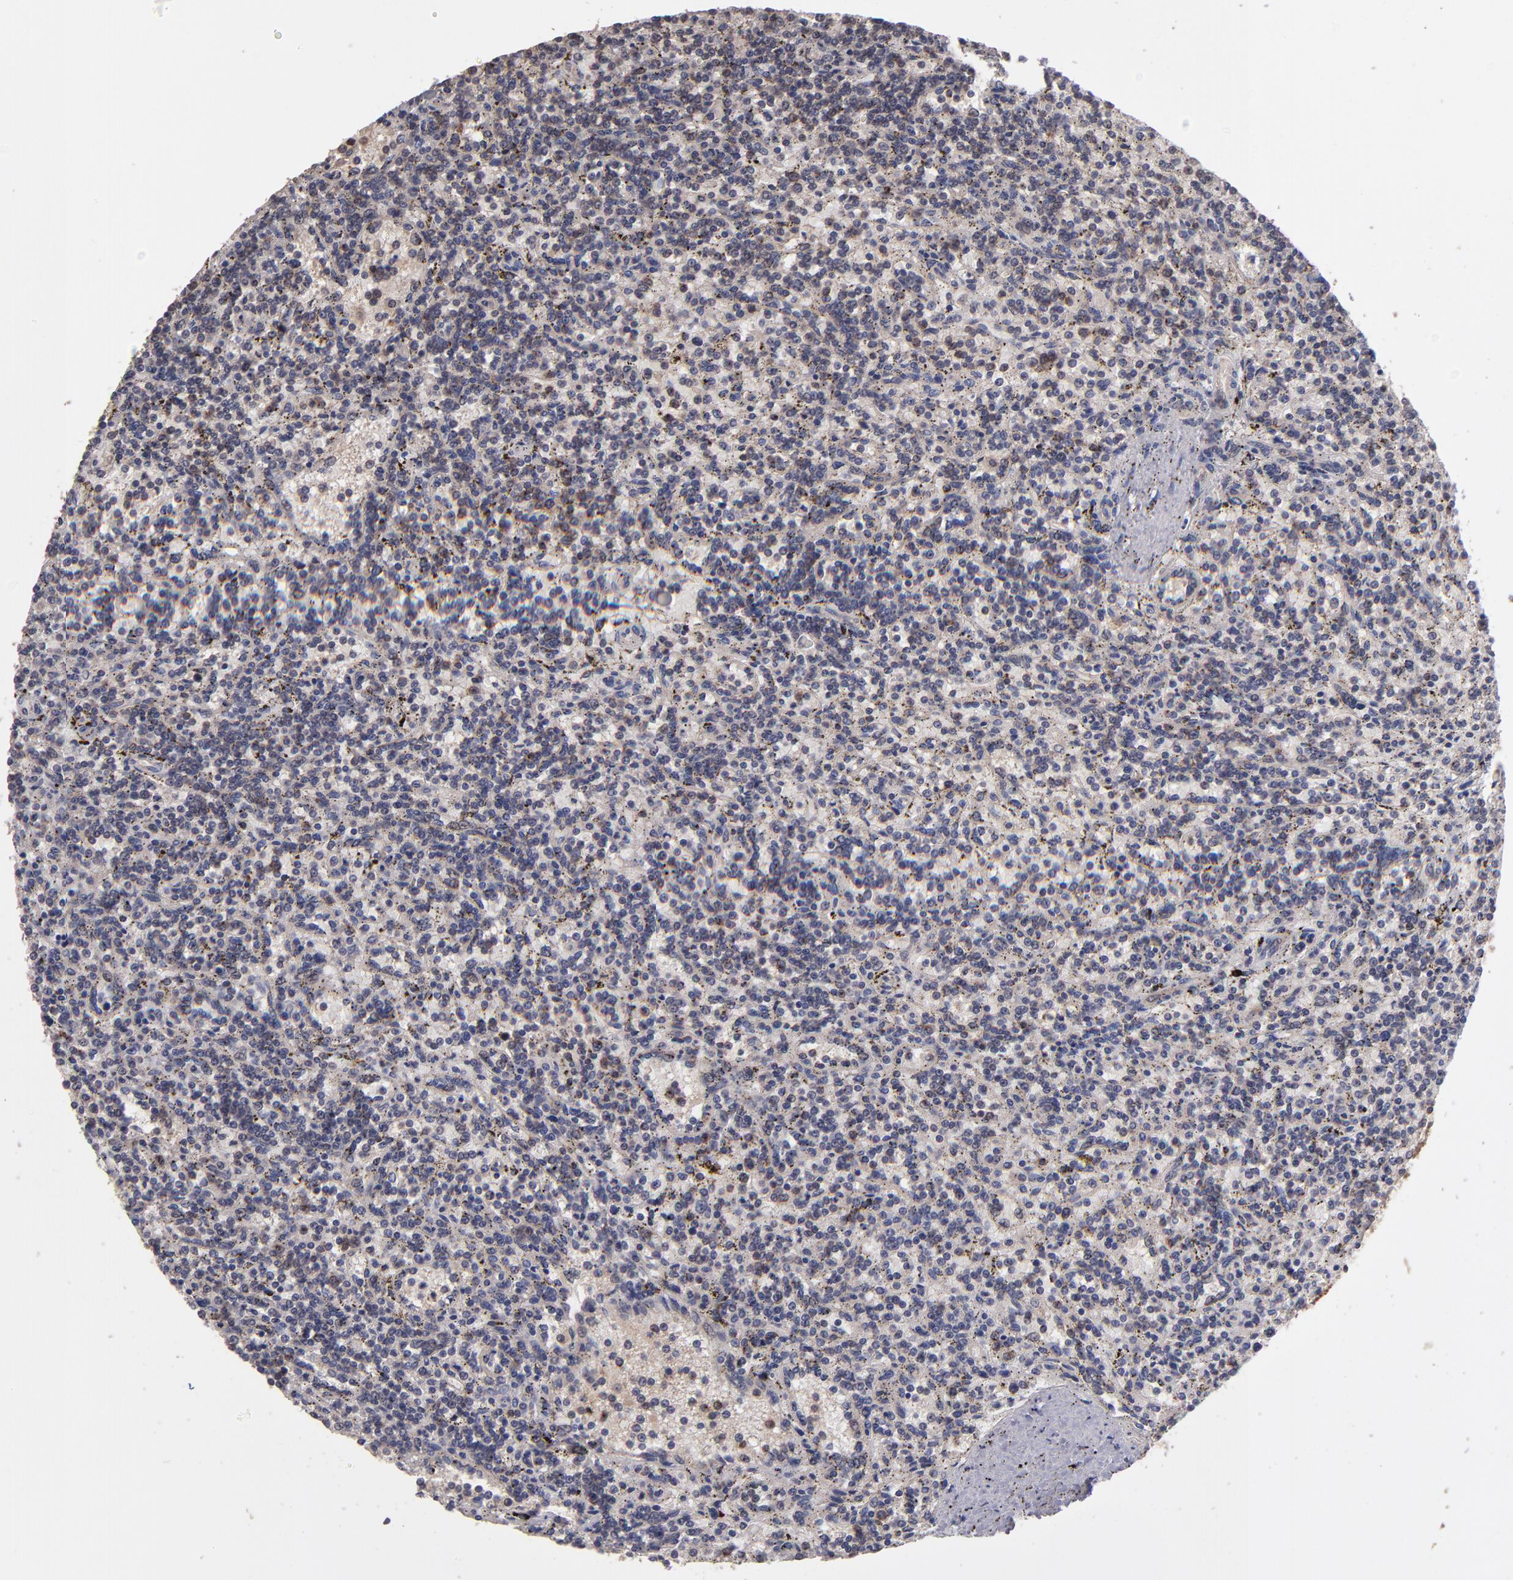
{"staining": {"intensity": "weak", "quantity": "<25%", "location": "cytoplasmic/membranous"}, "tissue": "lymphoma", "cell_type": "Tumor cells", "image_type": "cancer", "snomed": [{"axis": "morphology", "description": "Malignant lymphoma, non-Hodgkin's type, Low grade"}, {"axis": "topography", "description": "Spleen"}], "caption": "The image demonstrates no staining of tumor cells in lymphoma.", "gene": "NF2", "patient": {"sex": "male", "age": 73}}